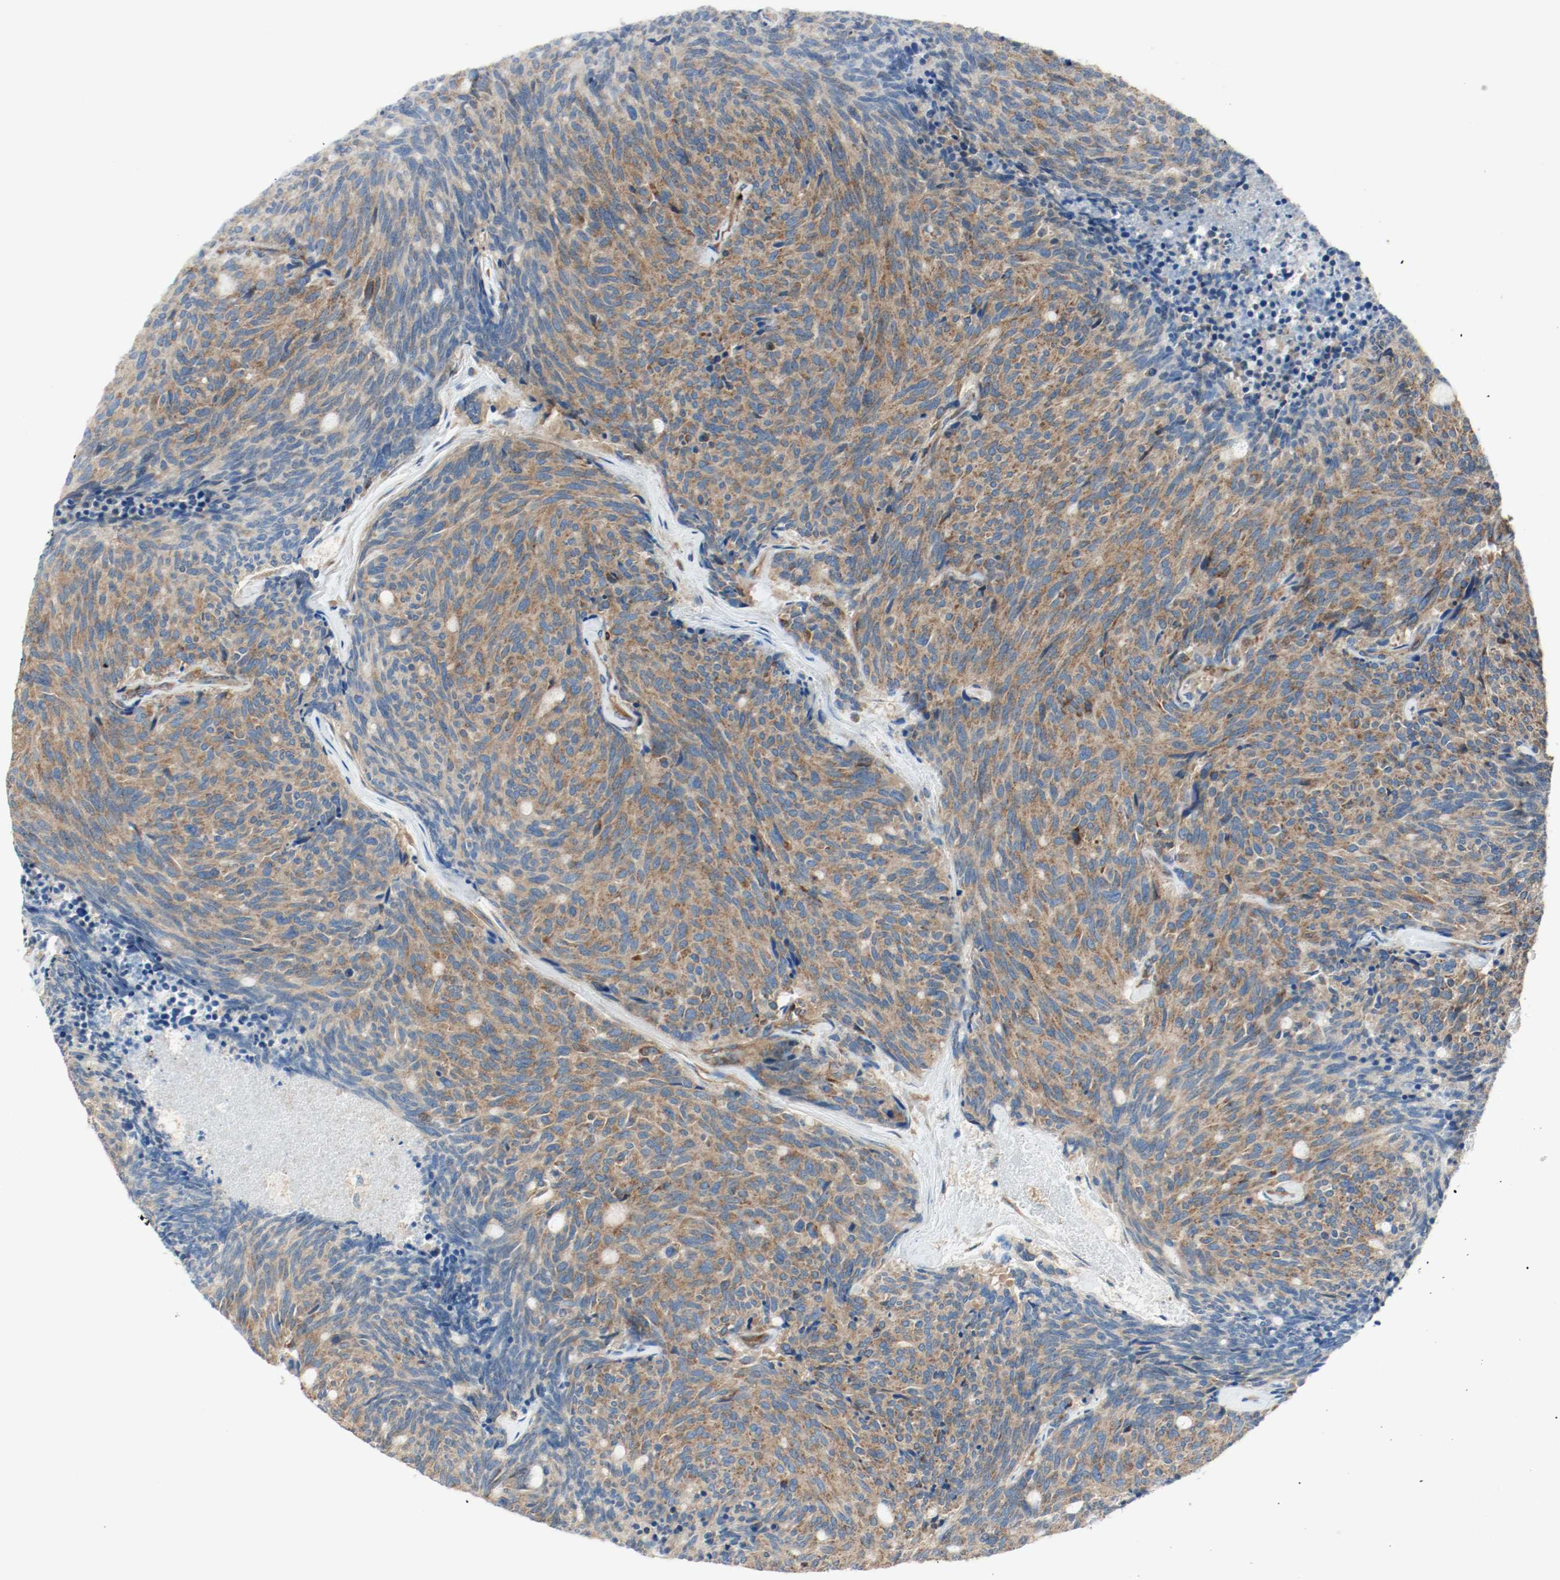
{"staining": {"intensity": "strong", "quantity": ">75%", "location": "cytoplasmic/membranous"}, "tissue": "carcinoid", "cell_type": "Tumor cells", "image_type": "cancer", "snomed": [{"axis": "morphology", "description": "Carcinoid, malignant, NOS"}, {"axis": "topography", "description": "Pancreas"}], "caption": "Strong cytoplasmic/membranous protein staining is identified in about >75% of tumor cells in carcinoid (malignant). (Stains: DAB (3,3'-diaminobenzidine) in brown, nuclei in blue, Microscopy: brightfield microscopy at high magnification).", "gene": "PLCG1", "patient": {"sex": "female", "age": 54}}